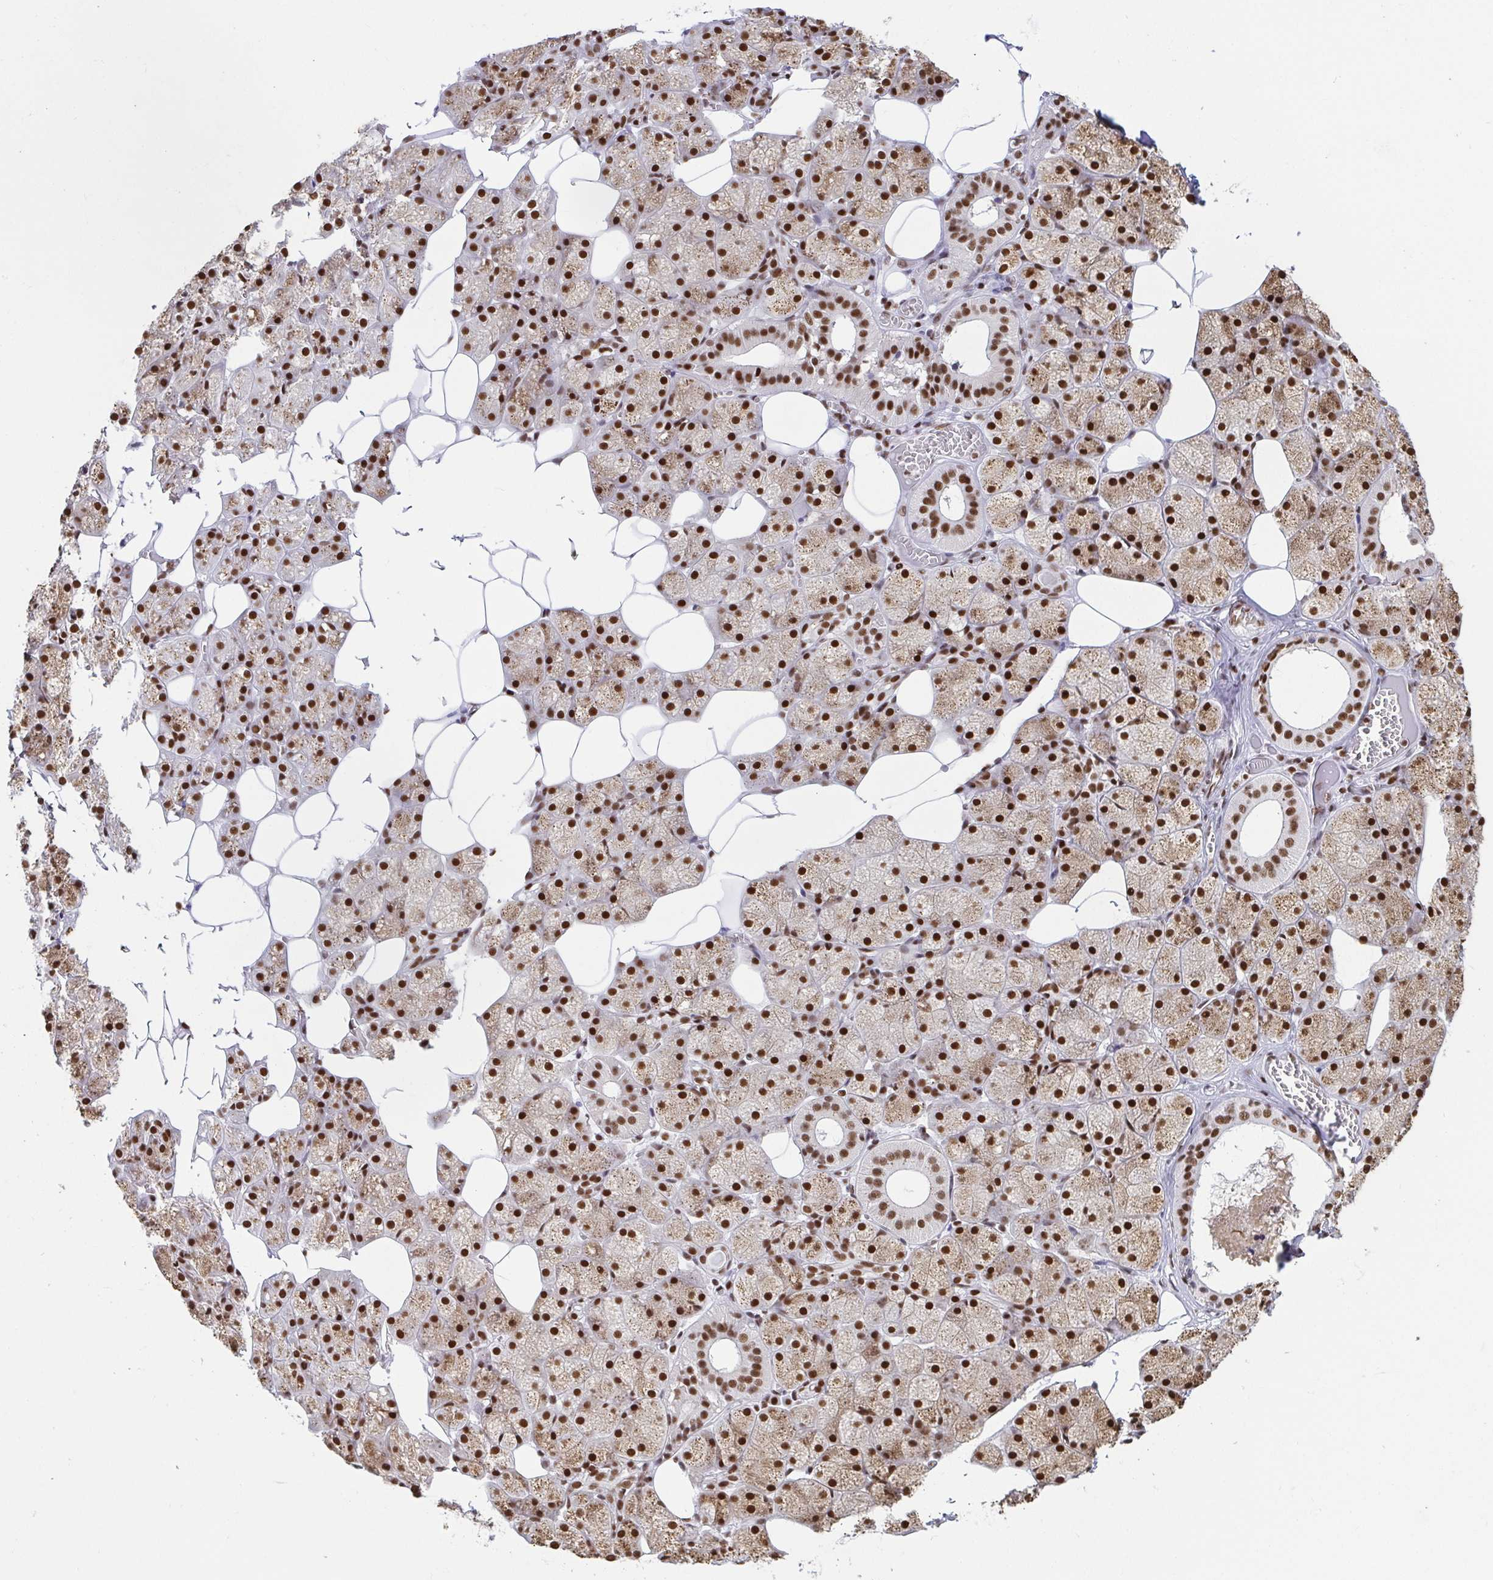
{"staining": {"intensity": "strong", "quantity": ">75%", "location": "nuclear"}, "tissue": "salivary gland", "cell_type": "Glandular cells", "image_type": "normal", "snomed": [{"axis": "morphology", "description": "Normal tissue, NOS"}, {"axis": "topography", "description": "Salivary gland"}, {"axis": "topography", "description": "Peripheral nerve tissue"}], "caption": "A high-resolution photomicrograph shows IHC staining of normal salivary gland, which shows strong nuclear expression in approximately >75% of glandular cells. (IHC, brightfield microscopy, high magnification).", "gene": "EWSR1", "patient": {"sex": "male", "age": 38}}